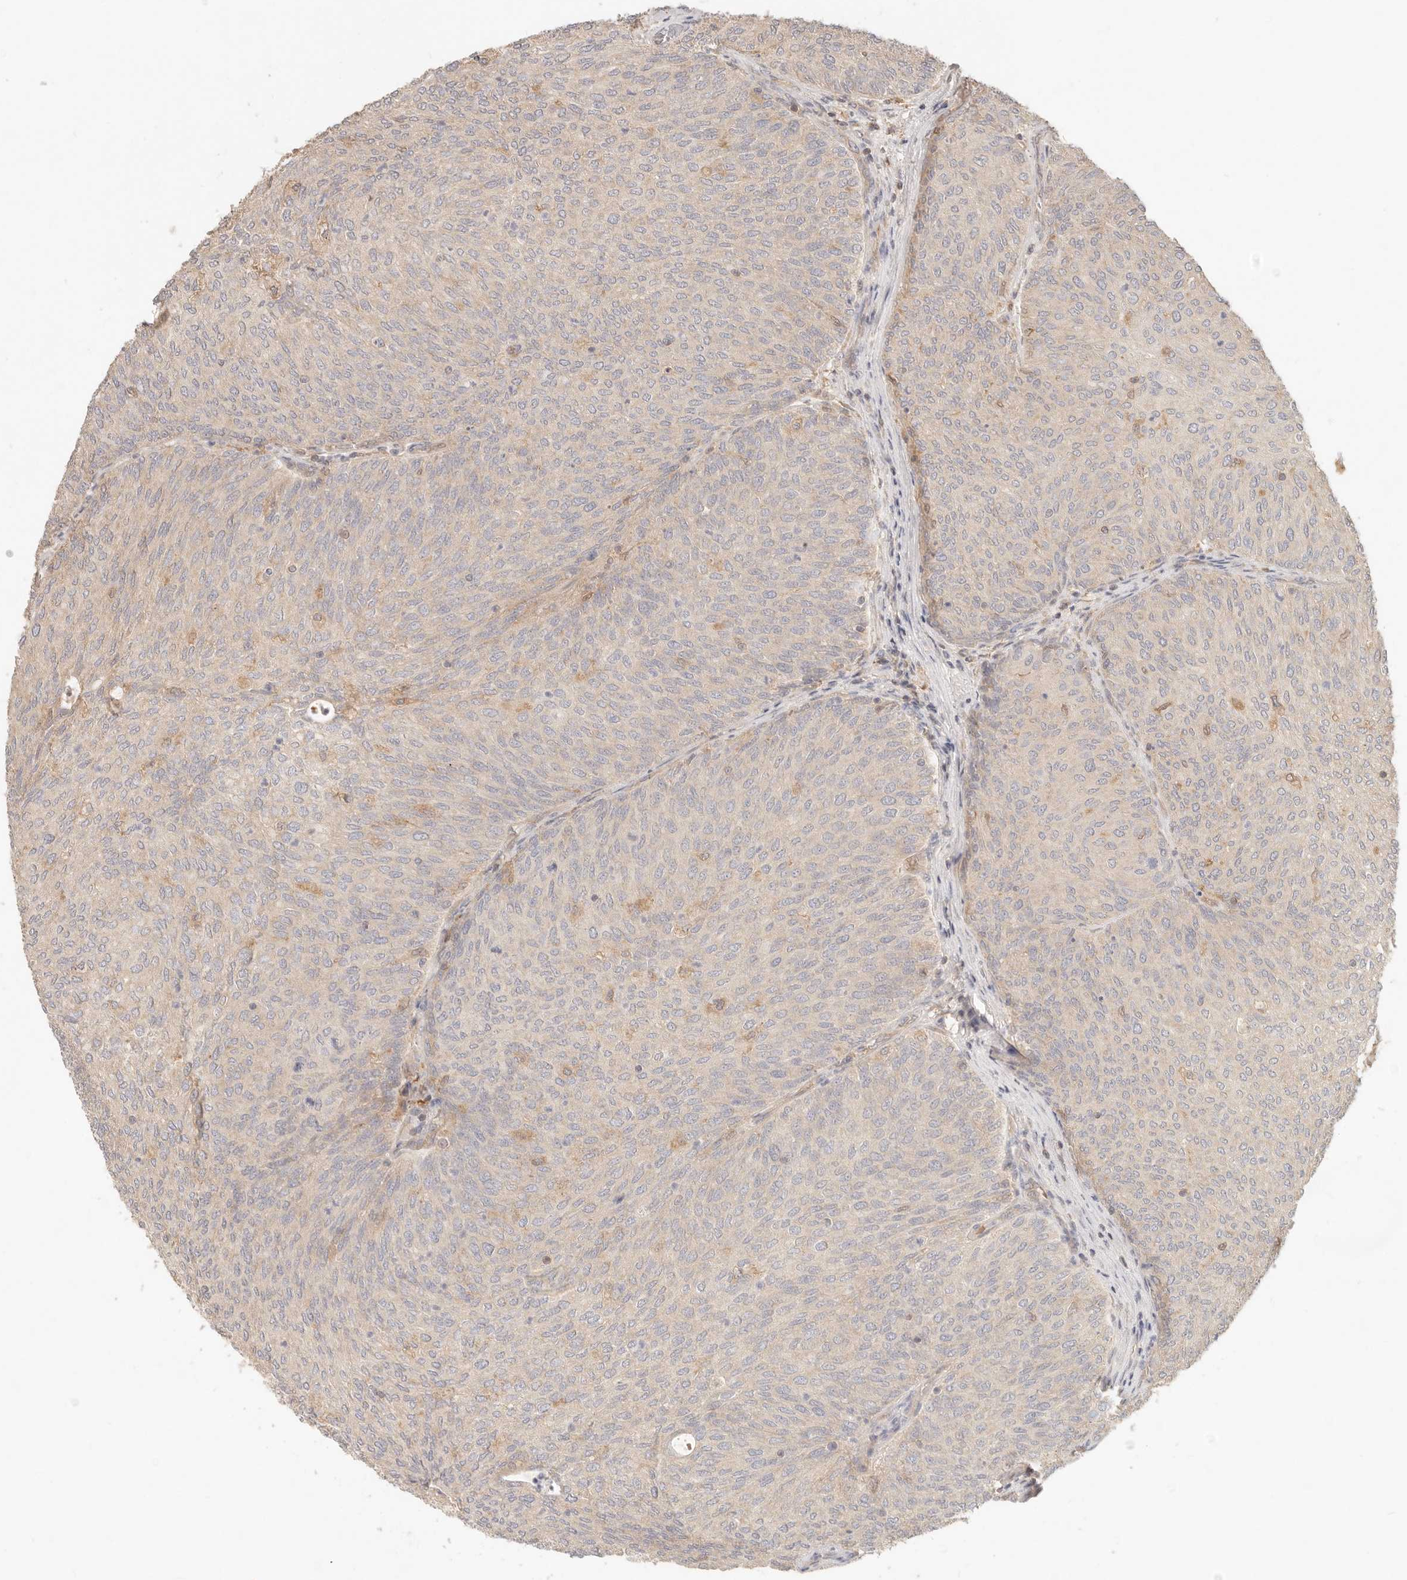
{"staining": {"intensity": "negative", "quantity": "none", "location": "none"}, "tissue": "urothelial cancer", "cell_type": "Tumor cells", "image_type": "cancer", "snomed": [{"axis": "morphology", "description": "Urothelial carcinoma, Low grade"}, {"axis": "topography", "description": "Urinary bladder"}], "caption": "Immunohistochemical staining of human low-grade urothelial carcinoma exhibits no significant positivity in tumor cells.", "gene": "NECAP2", "patient": {"sex": "female", "age": 79}}